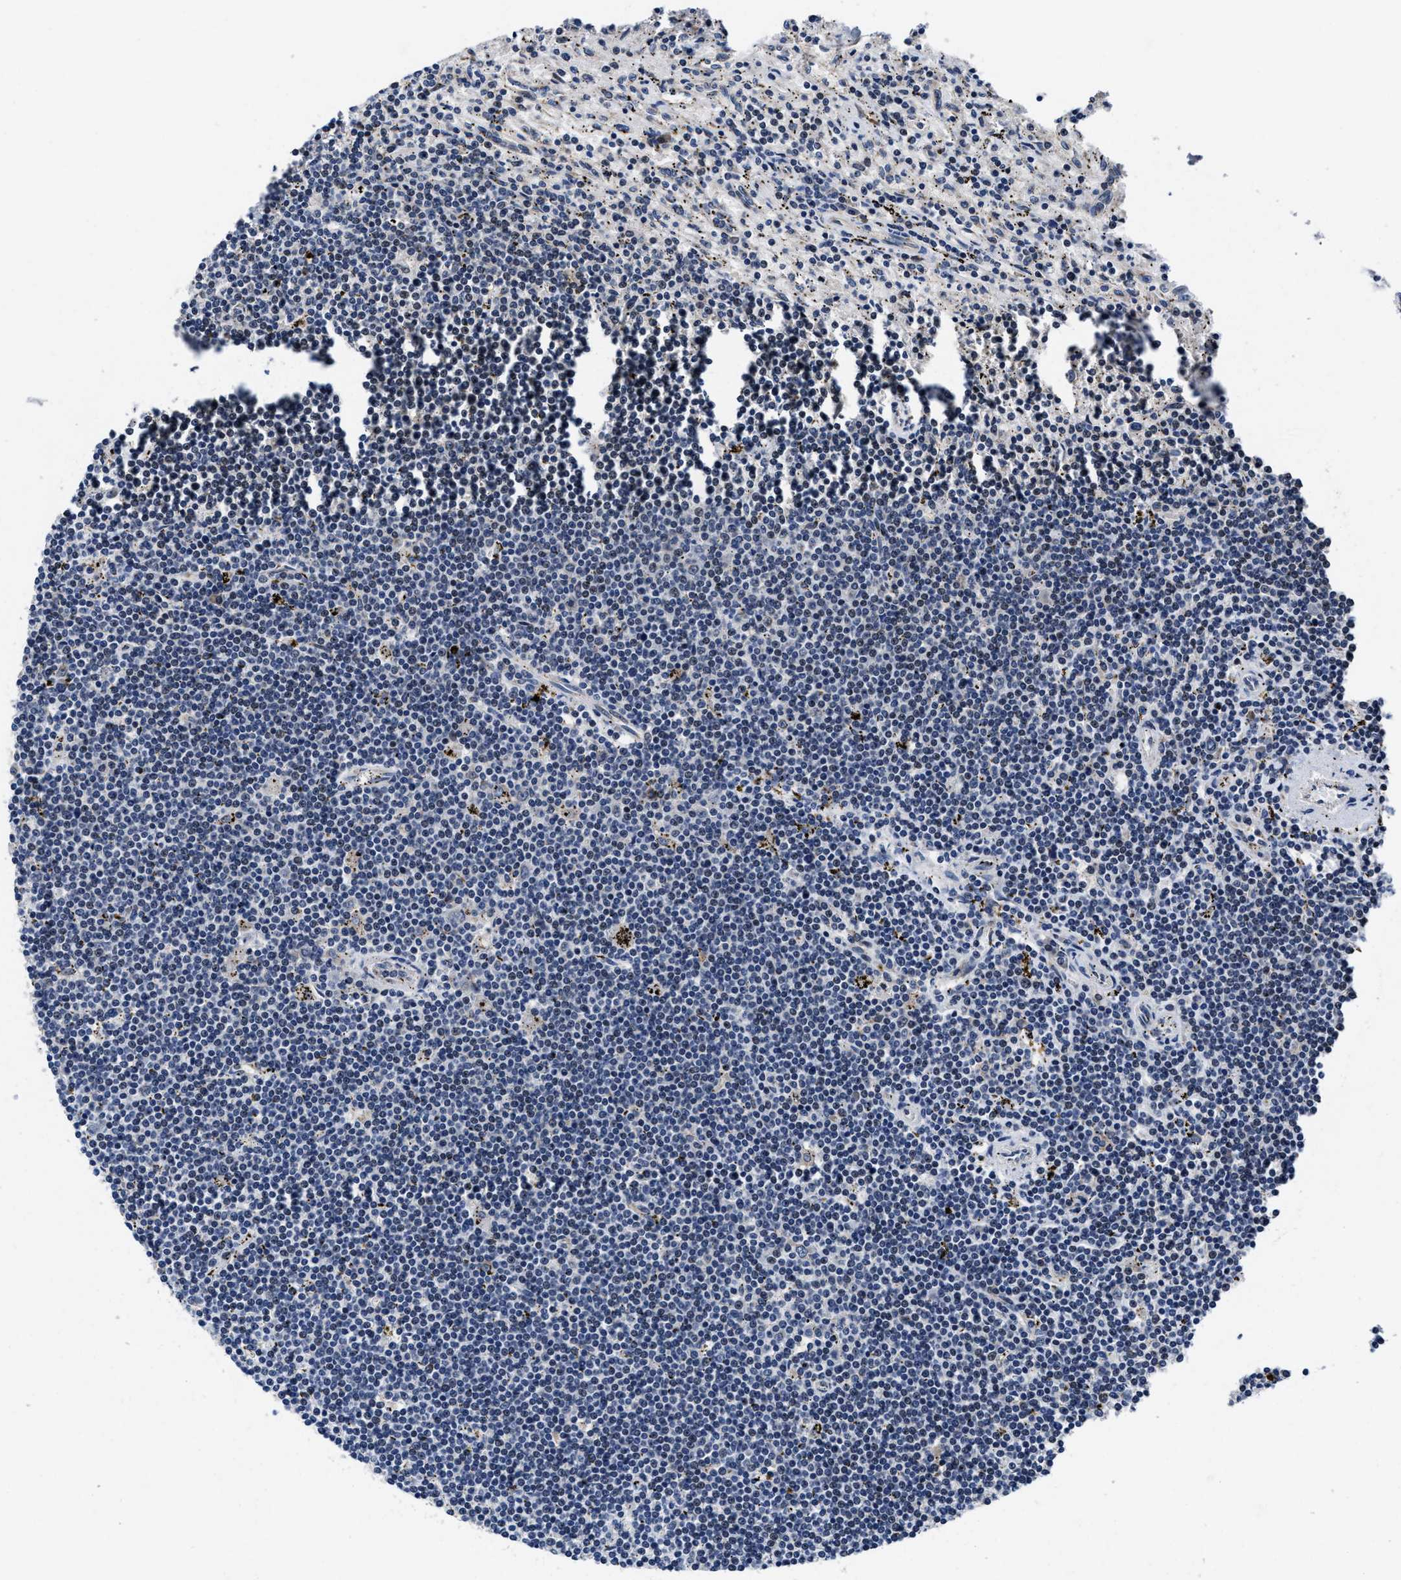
{"staining": {"intensity": "negative", "quantity": "none", "location": "none"}, "tissue": "lymphoma", "cell_type": "Tumor cells", "image_type": "cancer", "snomed": [{"axis": "morphology", "description": "Malignant lymphoma, non-Hodgkin's type, Low grade"}, {"axis": "topography", "description": "Spleen"}], "caption": "Photomicrograph shows no significant protein positivity in tumor cells of lymphoma.", "gene": "TMEM53", "patient": {"sex": "male", "age": 76}}